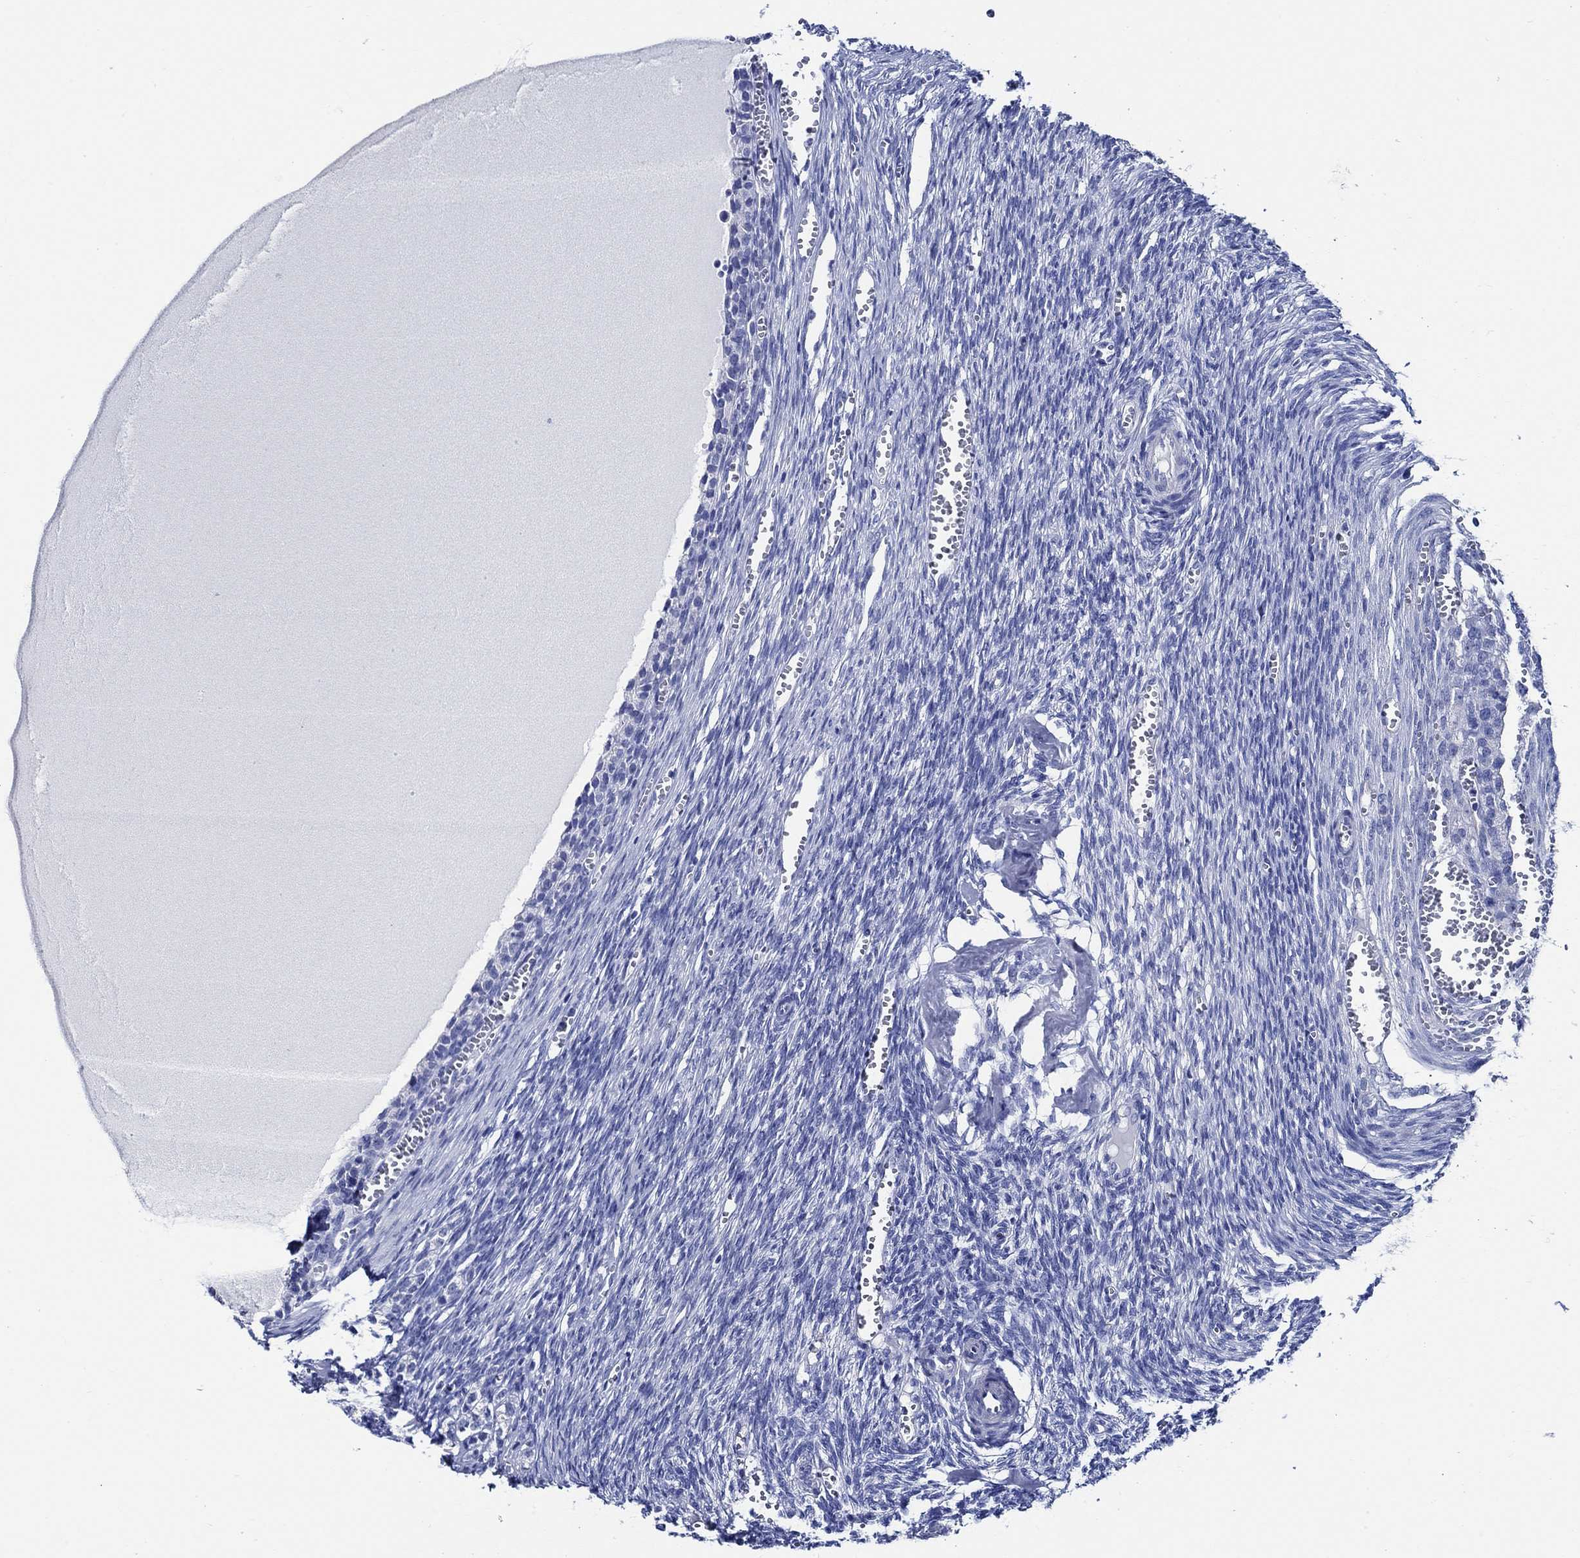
{"staining": {"intensity": "negative", "quantity": "none", "location": "none"}, "tissue": "ovary", "cell_type": "Follicle cells", "image_type": "normal", "snomed": [{"axis": "morphology", "description": "Normal tissue, NOS"}, {"axis": "topography", "description": "Ovary"}], "caption": "IHC micrograph of unremarkable ovary stained for a protein (brown), which reveals no staining in follicle cells.", "gene": "WDR62", "patient": {"sex": "female", "age": 43}}